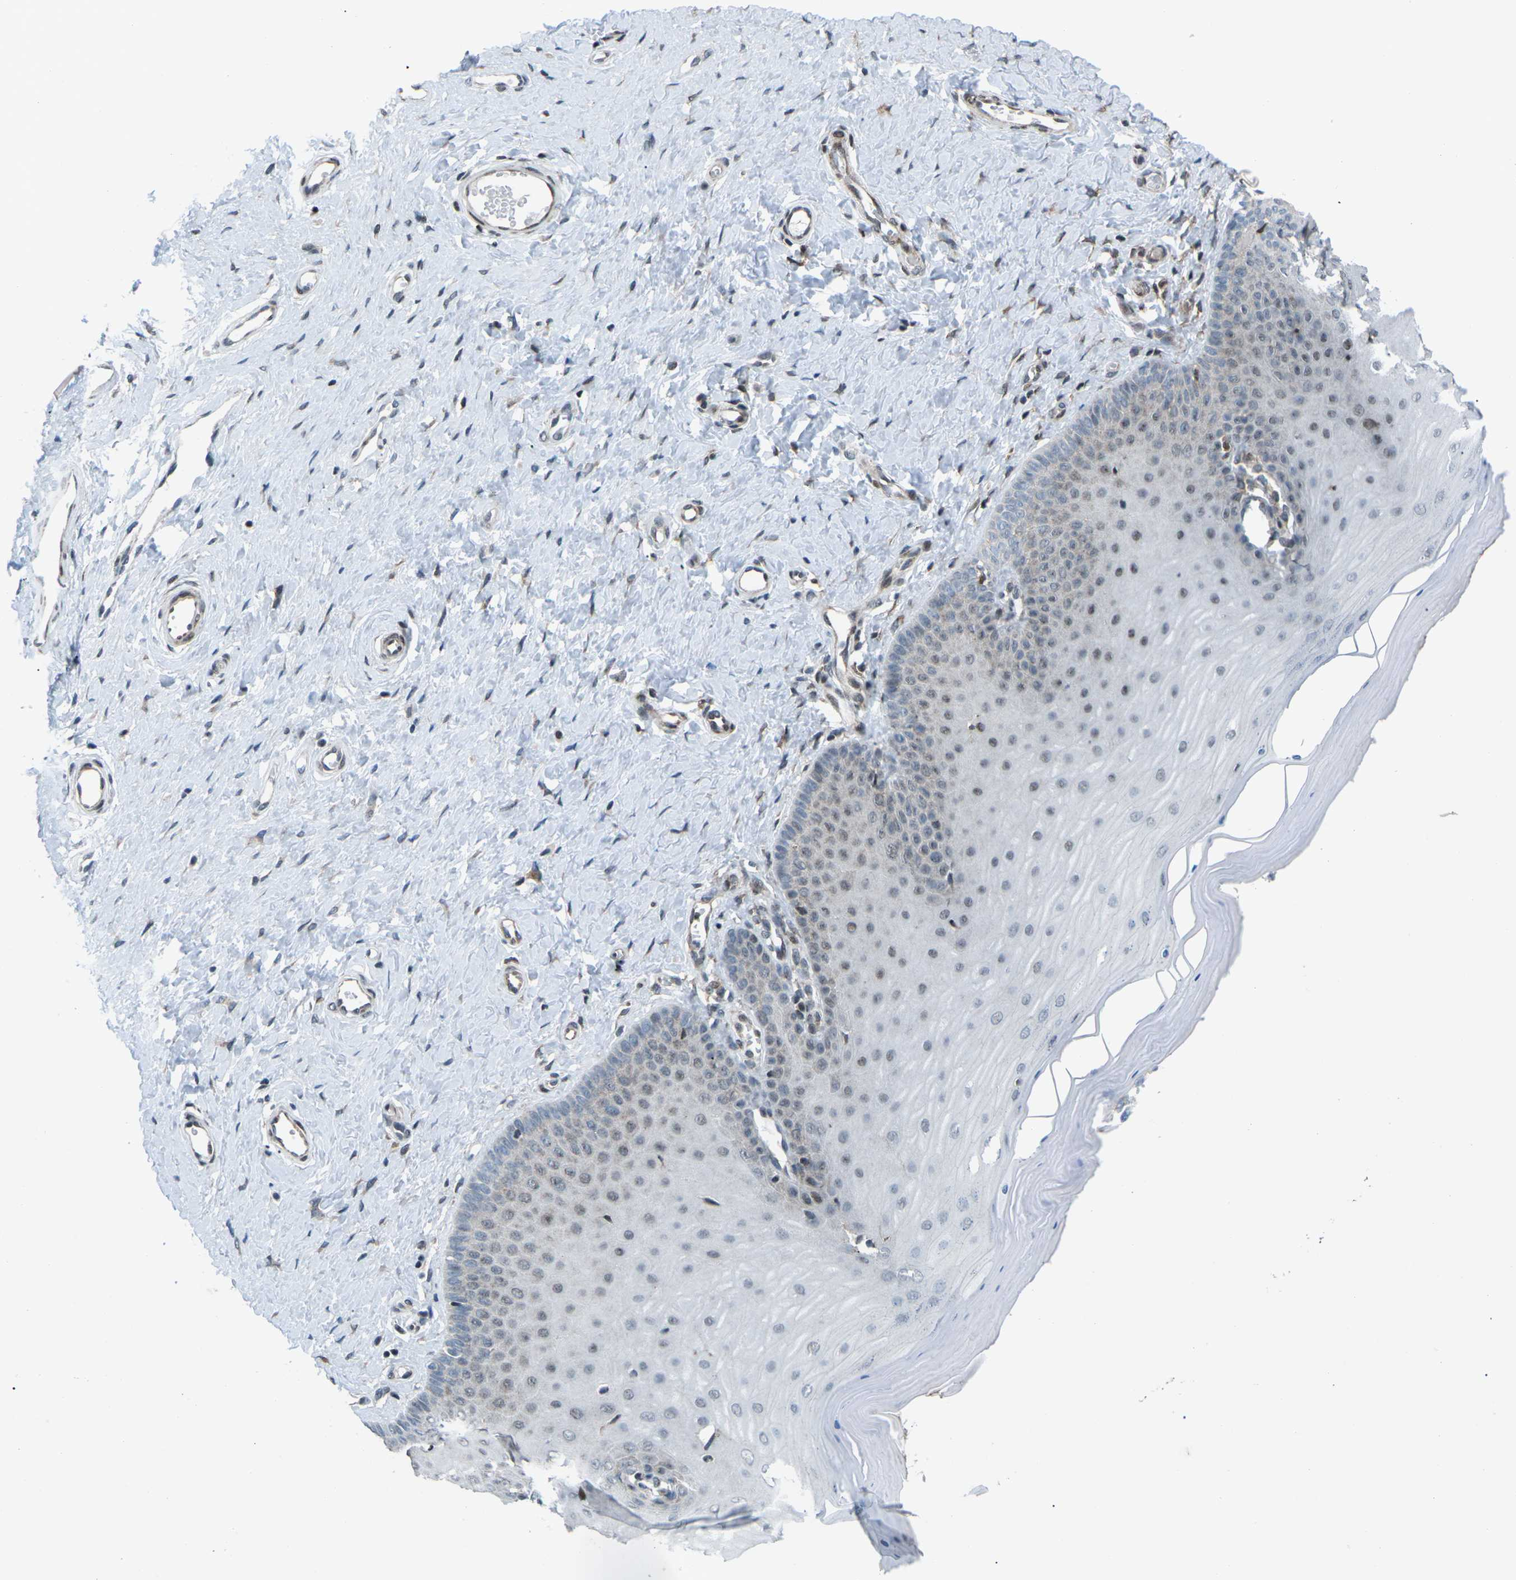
{"staining": {"intensity": "negative", "quantity": "none", "location": "none"}, "tissue": "cervix", "cell_type": "Glandular cells", "image_type": "normal", "snomed": [{"axis": "morphology", "description": "Normal tissue, NOS"}, {"axis": "topography", "description": "Cervix"}], "caption": "A high-resolution image shows immunohistochemistry (IHC) staining of unremarkable cervix, which exhibits no significant staining in glandular cells. (Immunohistochemistry, brightfield microscopy, high magnification).", "gene": "MBNL1", "patient": {"sex": "female", "age": 55}}